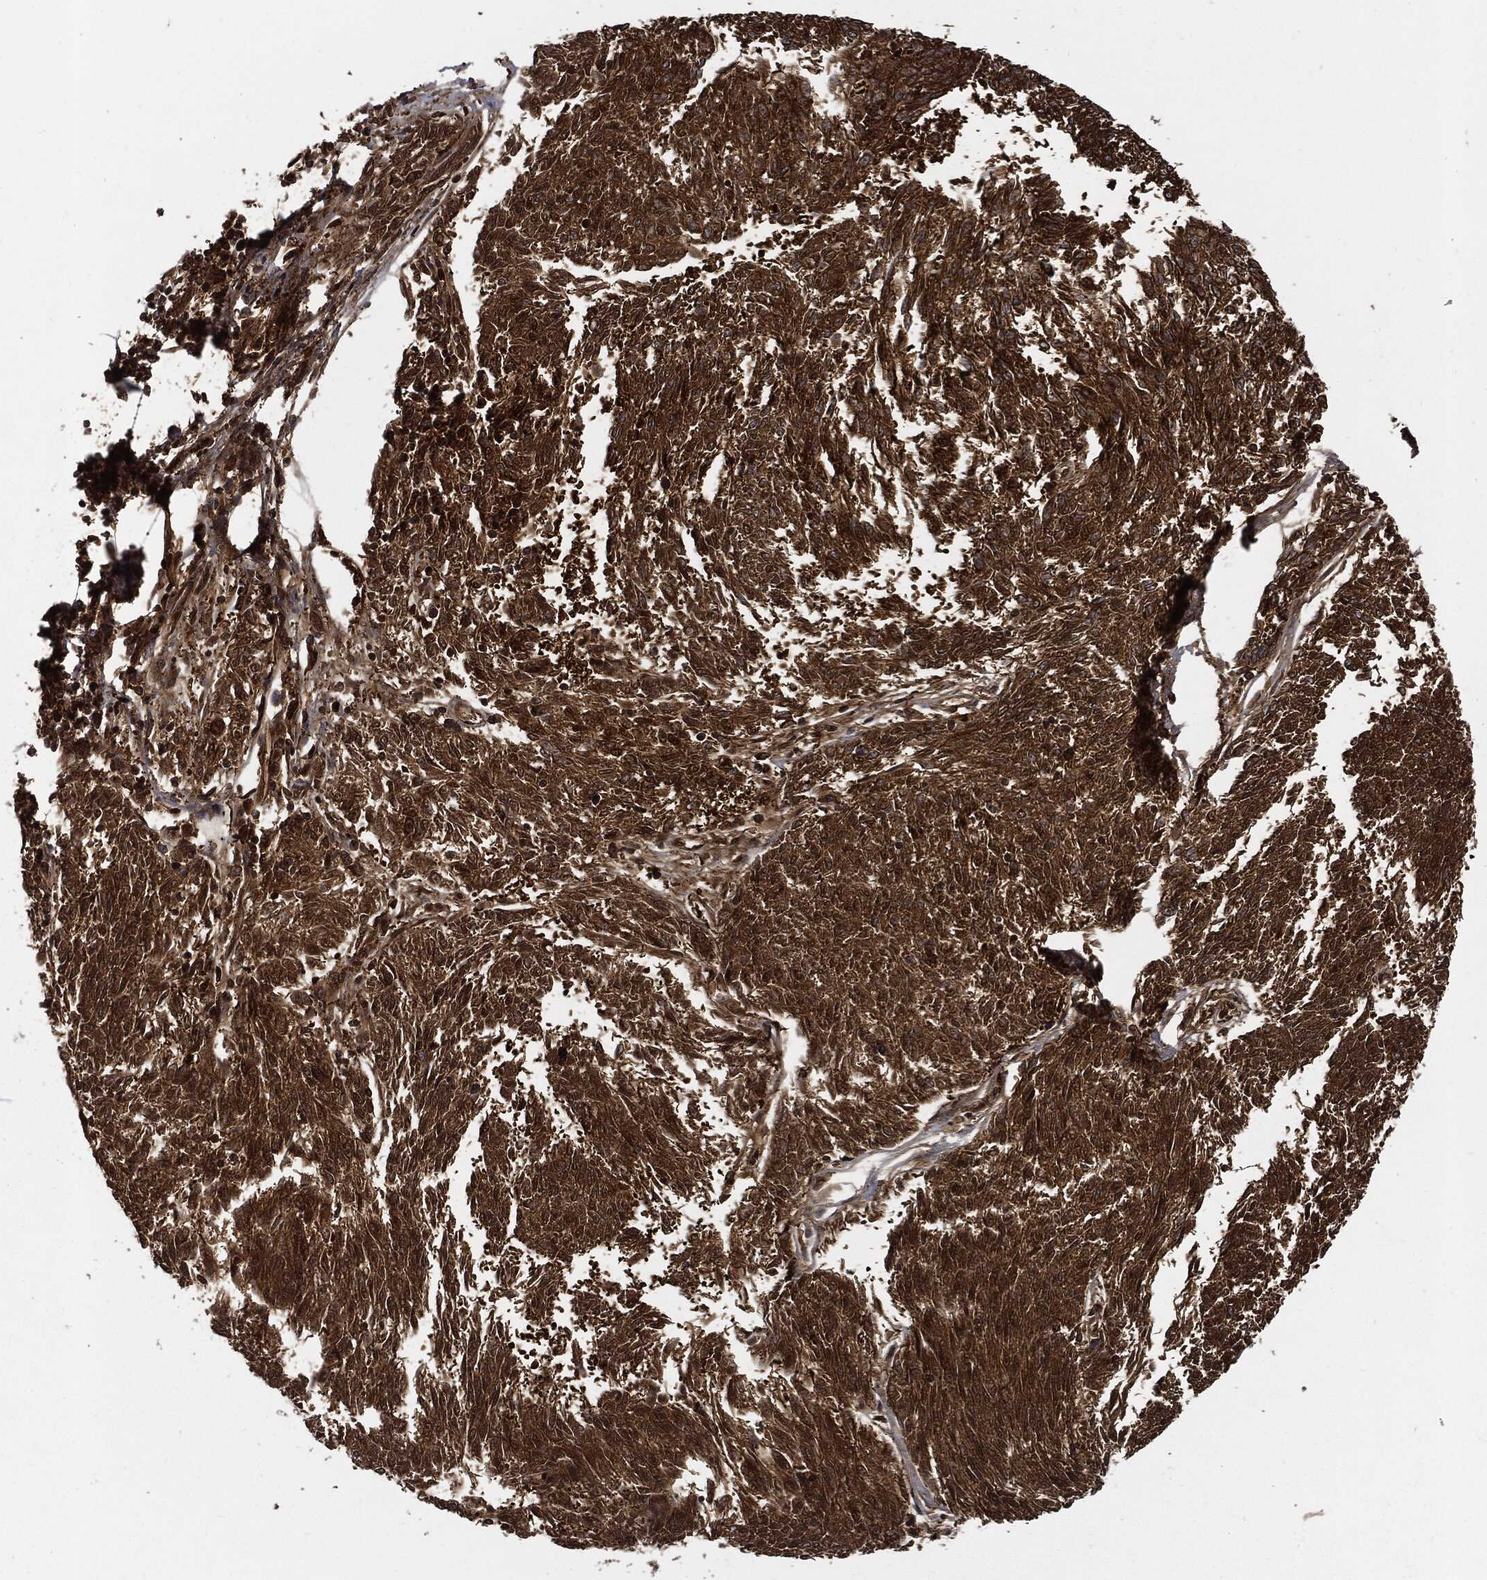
{"staining": {"intensity": "strong", "quantity": ">75%", "location": "cytoplasmic/membranous"}, "tissue": "melanoma", "cell_type": "Tumor cells", "image_type": "cancer", "snomed": [{"axis": "morphology", "description": "Malignant melanoma, NOS"}, {"axis": "topography", "description": "Skin"}], "caption": "The photomicrograph displays staining of malignant melanoma, revealing strong cytoplasmic/membranous protein positivity (brown color) within tumor cells. (DAB IHC with brightfield microscopy, high magnification).", "gene": "XPNPEP1", "patient": {"sex": "female", "age": 72}}